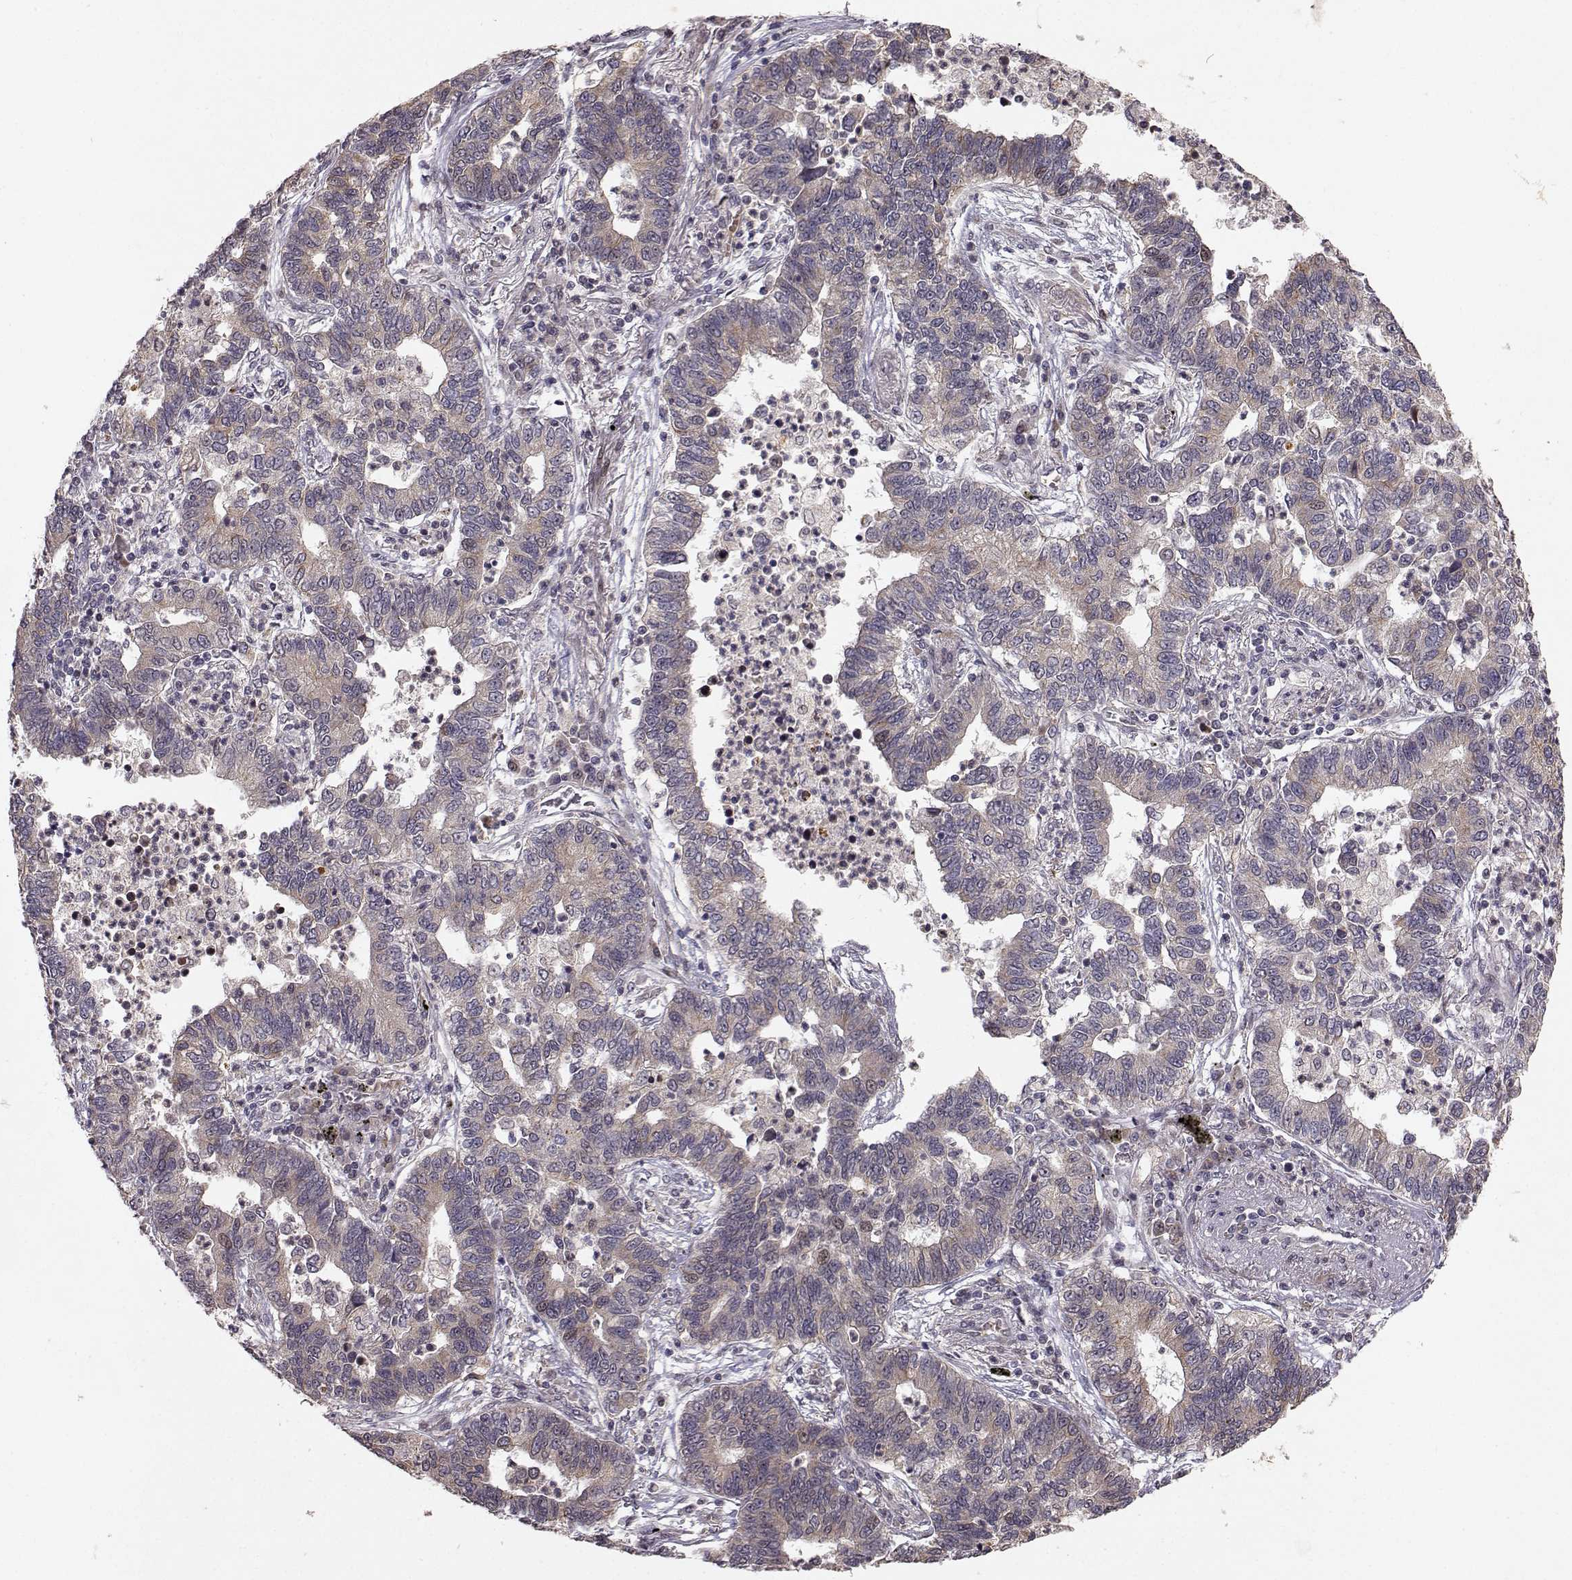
{"staining": {"intensity": "weak", "quantity": "25%-75%", "location": "cytoplasmic/membranous"}, "tissue": "lung cancer", "cell_type": "Tumor cells", "image_type": "cancer", "snomed": [{"axis": "morphology", "description": "Adenocarcinoma, NOS"}, {"axis": "topography", "description": "Lung"}], "caption": "Tumor cells show weak cytoplasmic/membranous expression in approximately 25%-75% of cells in adenocarcinoma (lung). Using DAB (brown) and hematoxylin (blue) stains, captured at high magnification using brightfield microscopy.", "gene": "APC", "patient": {"sex": "female", "age": 57}}